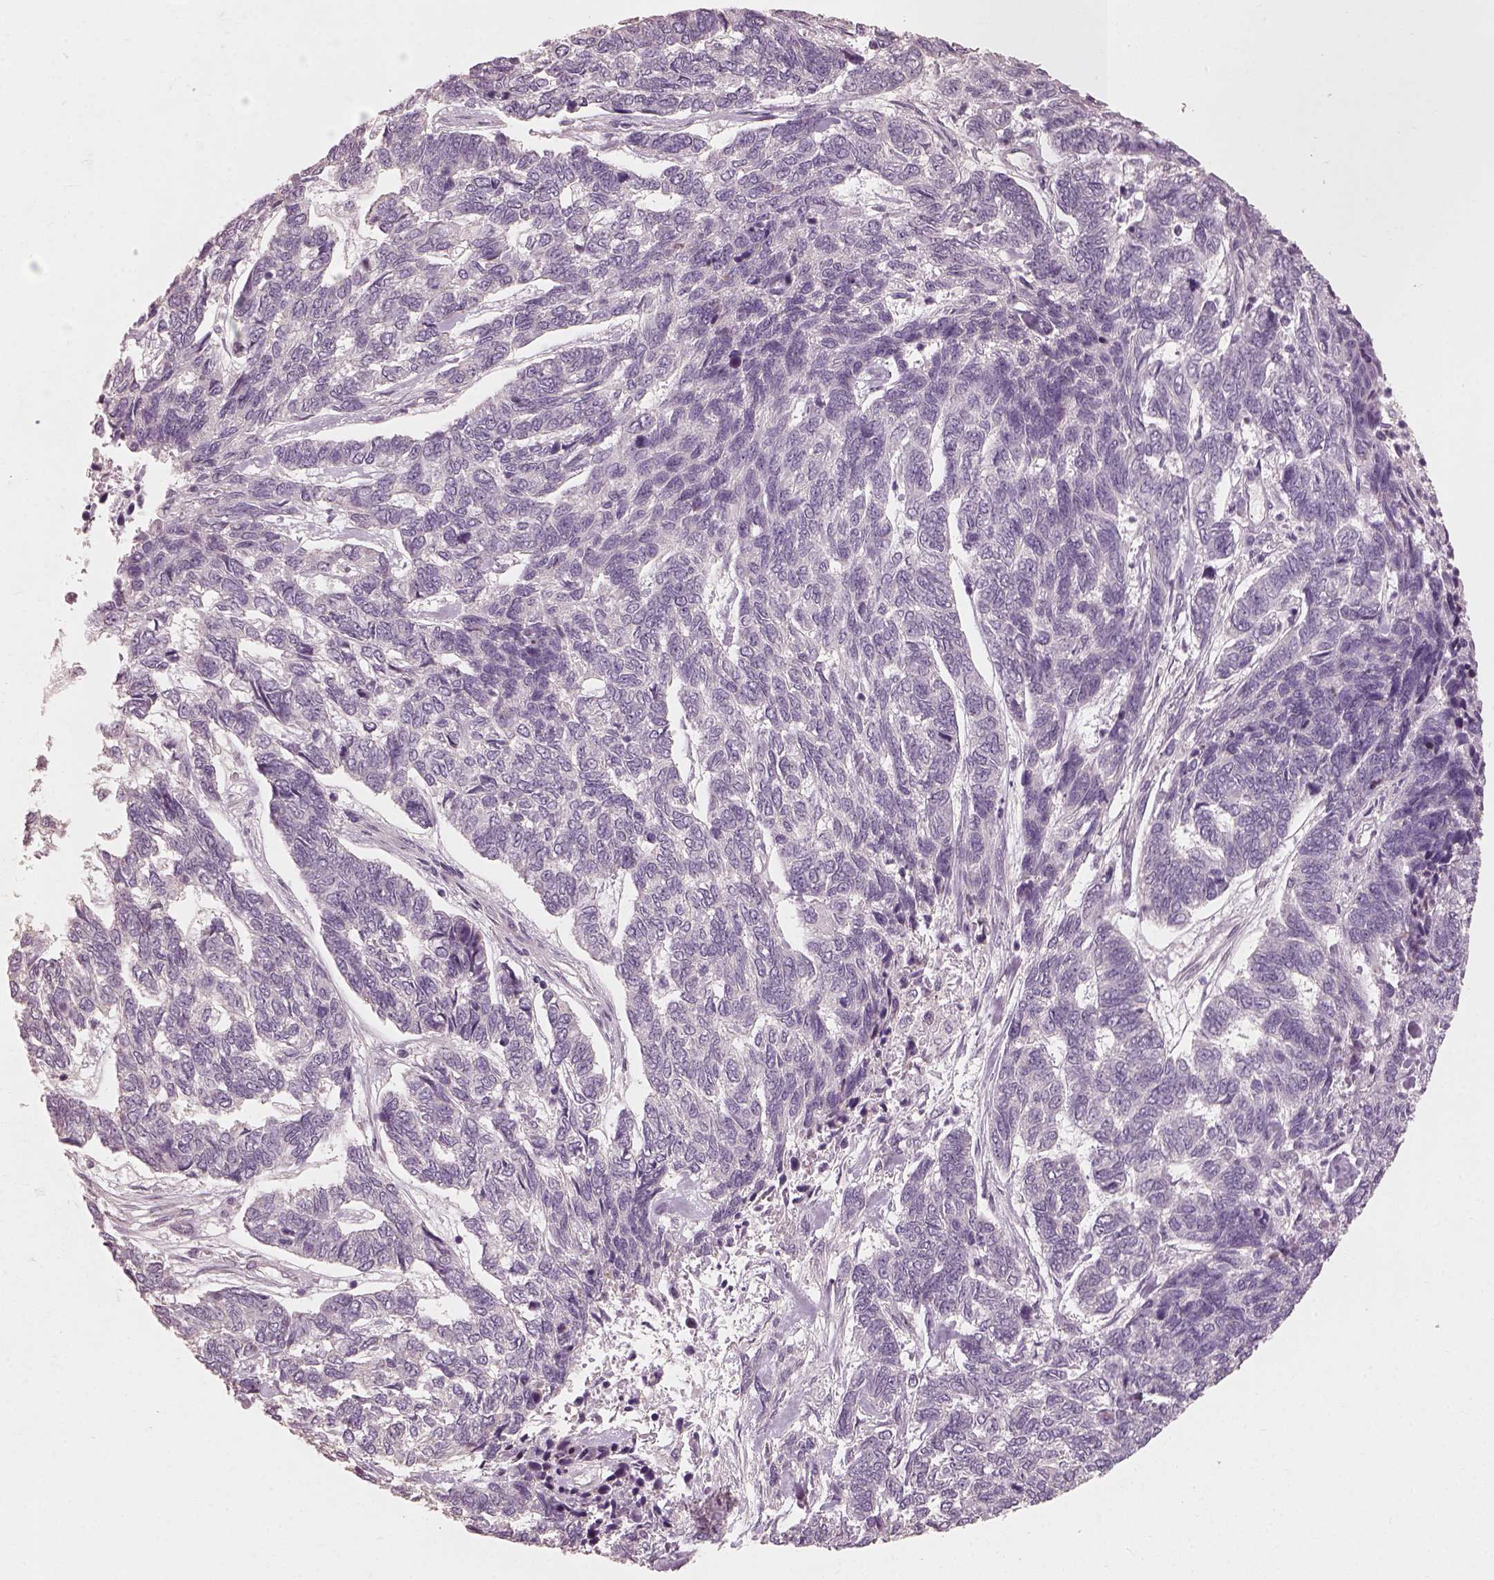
{"staining": {"intensity": "negative", "quantity": "none", "location": "none"}, "tissue": "skin cancer", "cell_type": "Tumor cells", "image_type": "cancer", "snomed": [{"axis": "morphology", "description": "Basal cell carcinoma"}, {"axis": "topography", "description": "Skin"}], "caption": "An image of skin cancer (basal cell carcinoma) stained for a protein demonstrates no brown staining in tumor cells. The staining was performed using DAB (3,3'-diaminobenzidine) to visualize the protein expression in brown, while the nuclei were stained in blue with hematoxylin (Magnification: 20x).", "gene": "CDS1", "patient": {"sex": "female", "age": 65}}